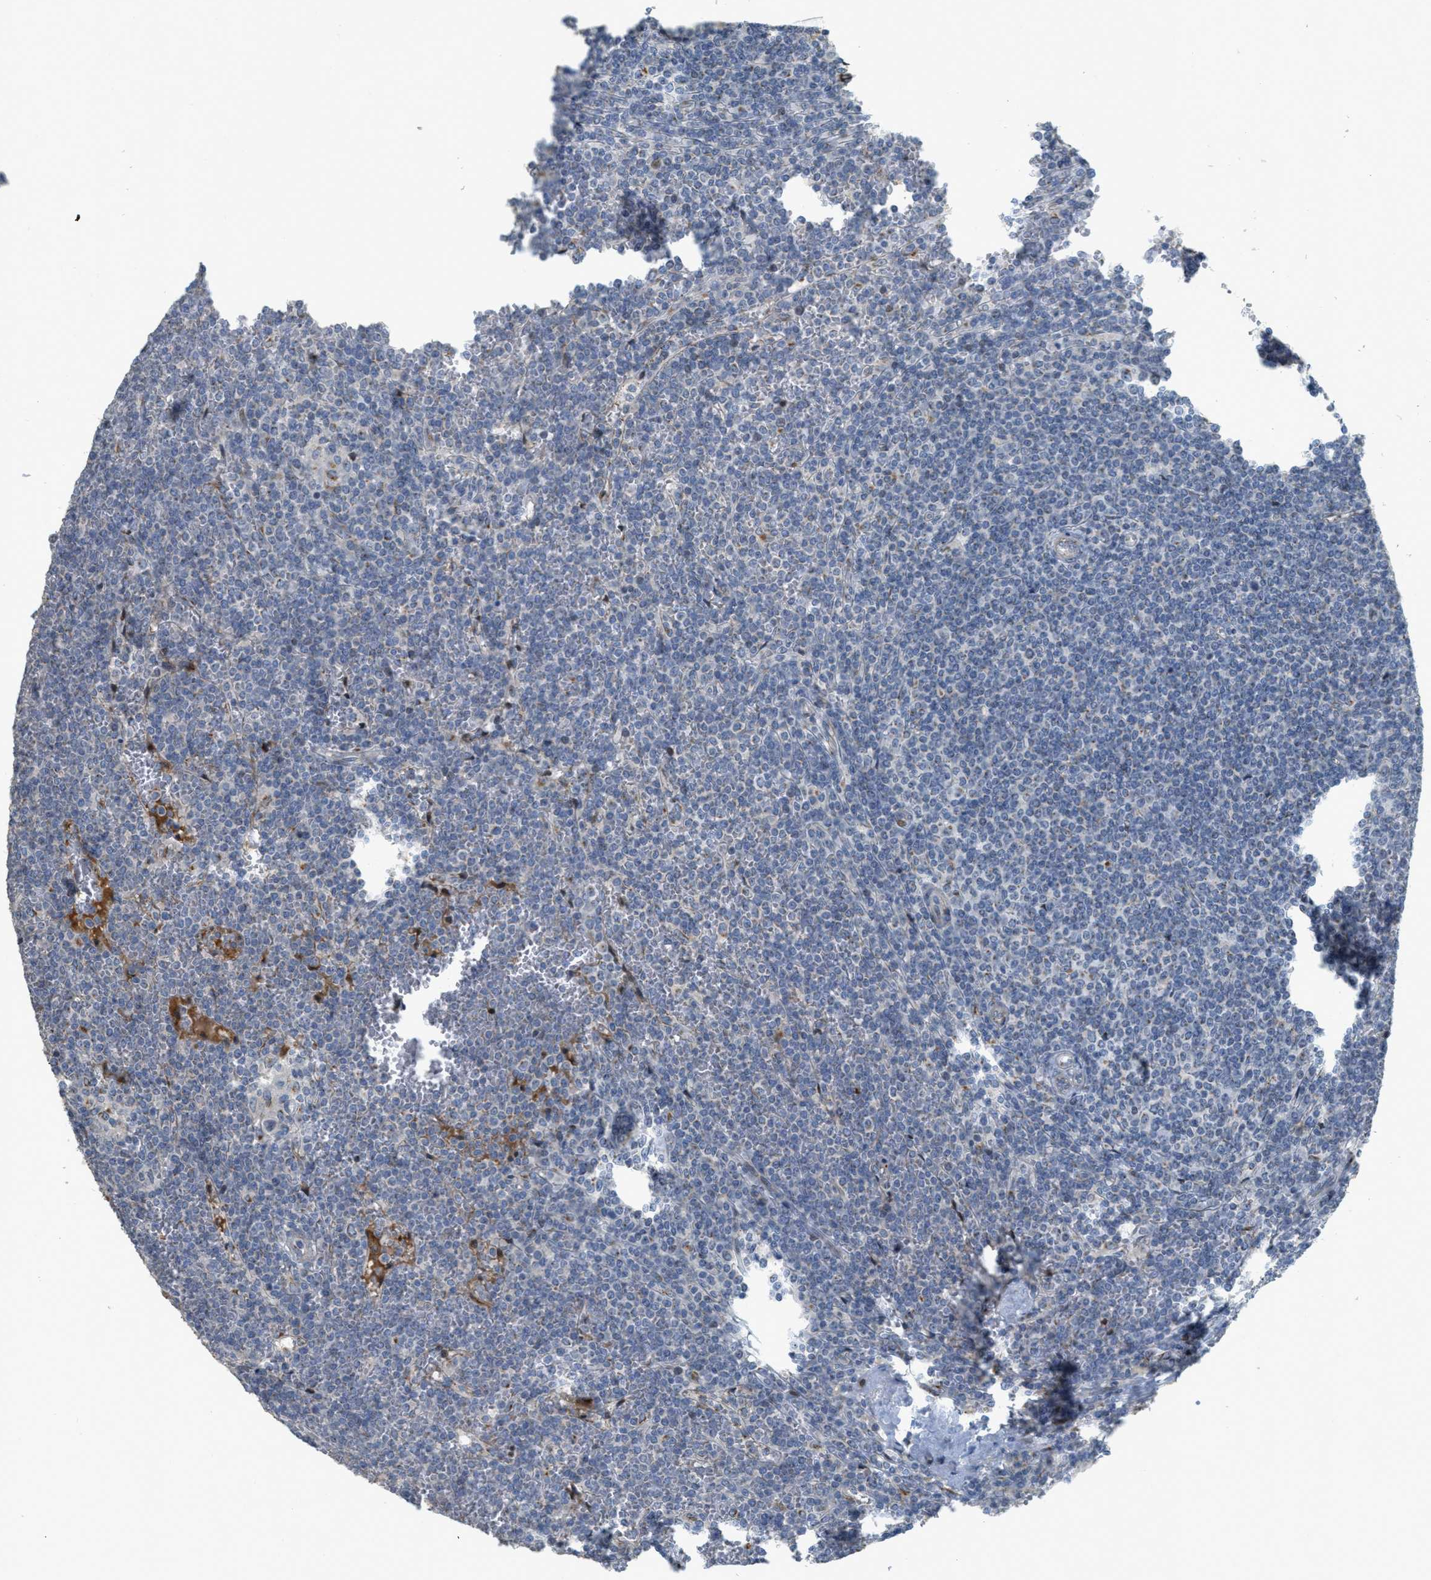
{"staining": {"intensity": "negative", "quantity": "none", "location": "none"}, "tissue": "lymphoma", "cell_type": "Tumor cells", "image_type": "cancer", "snomed": [{"axis": "morphology", "description": "Malignant lymphoma, non-Hodgkin's type, Low grade"}, {"axis": "topography", "description": "Spleen"}], "caption": "A high-resolution photomicrograph shows immunohistochemistry (IHC) staining of lymphoma, which reveals no significant expression in tumor cells.", "gene": "ZFPL1", "patient": {"sex": "female", "age": 19}}